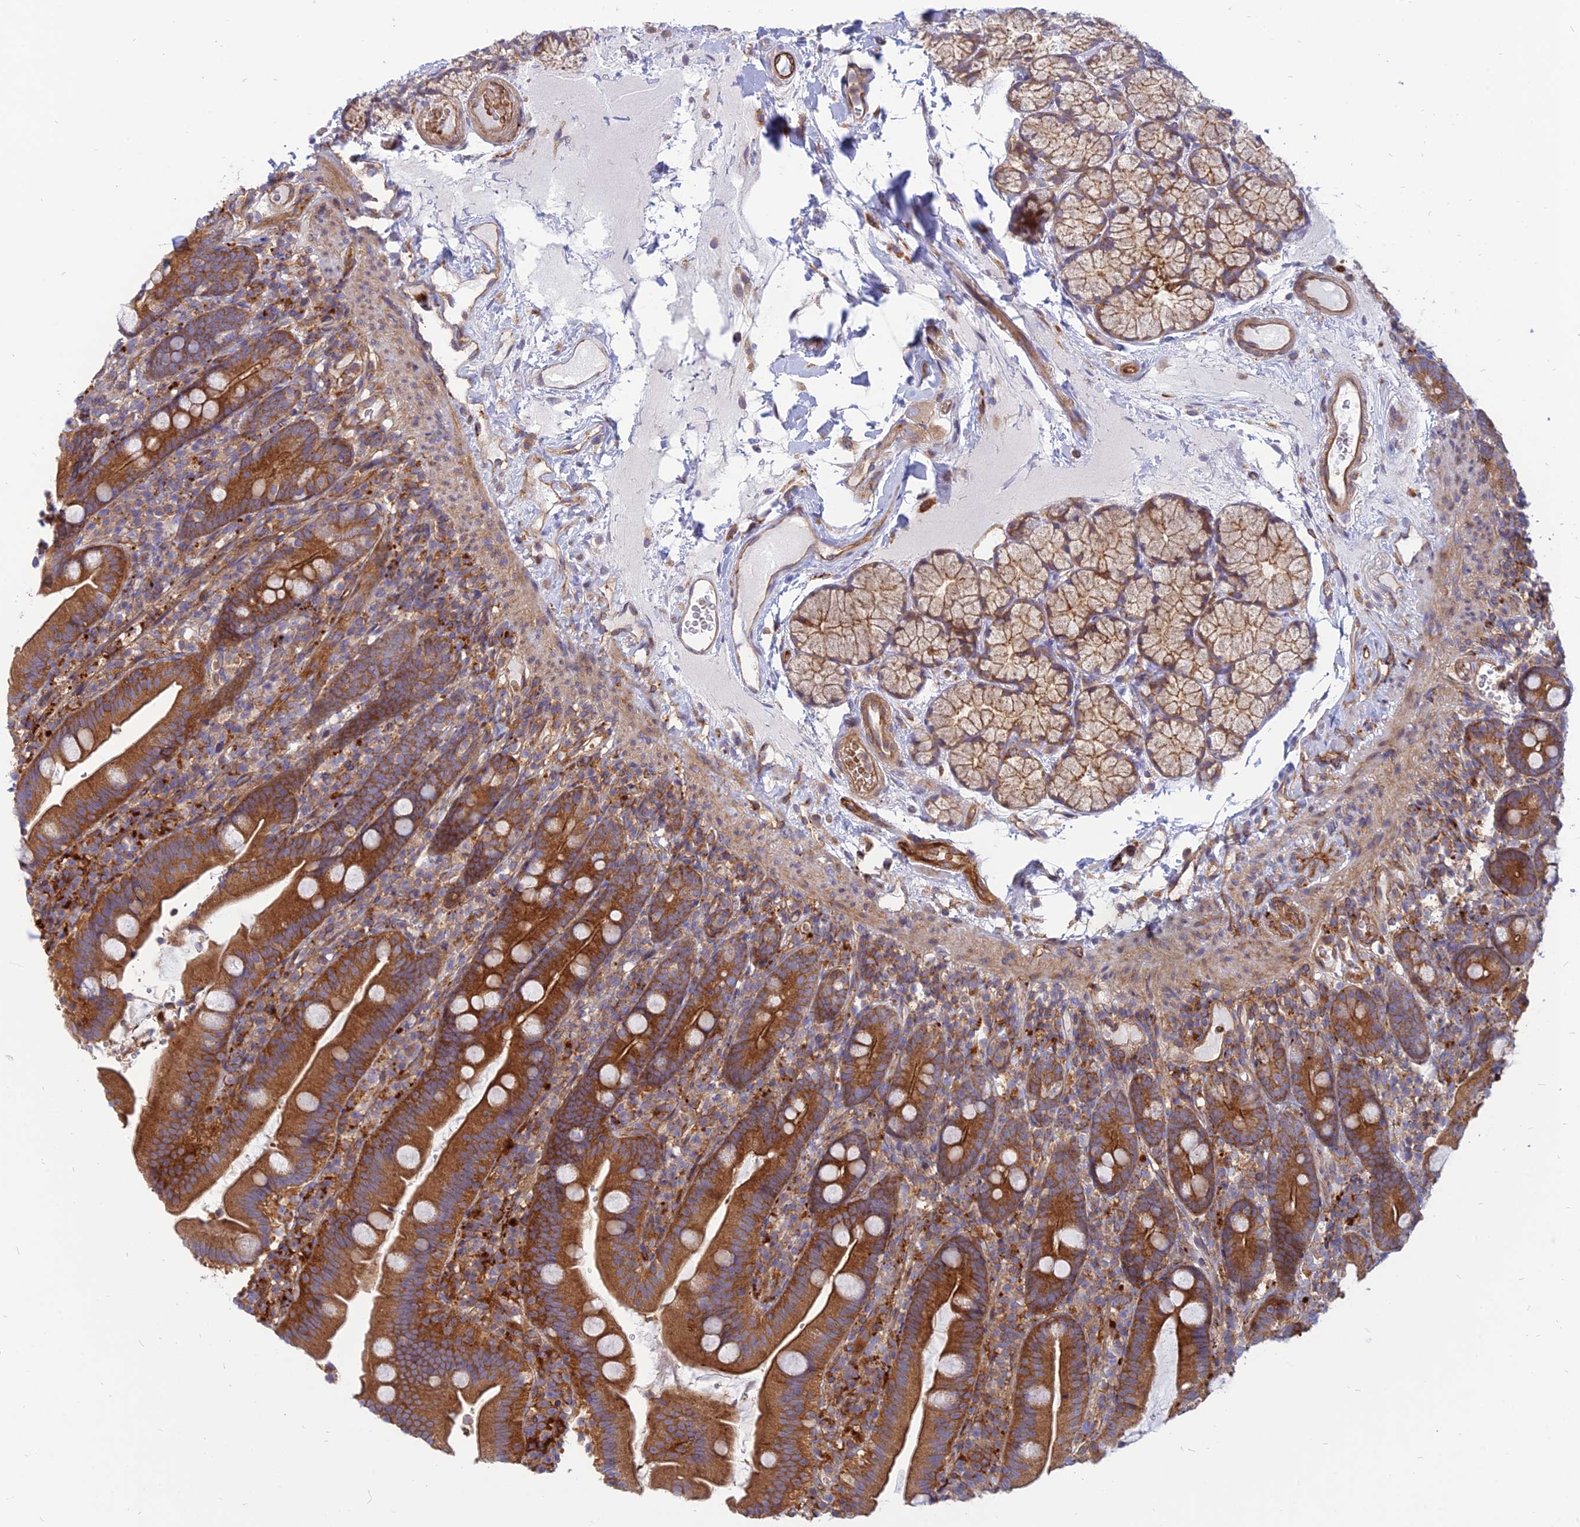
{"staining": {"intensity": "strong", "quantity": ">75%", "location": "cytoplasmic/membranous"}, "tissue": "duodenum", "cell_type": "Glandular cells", "image_type": "normal", "snomed": [{"axis": "morphology", "description": "Normal tissue, NOS"}, {"axis": "topography", "description": "Duodenum"}], "caption": "A micrograph showing strong cytoplasmic/membranous expression in about >75% of glandular cells in normal duodenum, as visualized by brown immunohistochemical staining.", "gene": "PHKA2", "patient": {"sex": "female", "age": 67}}